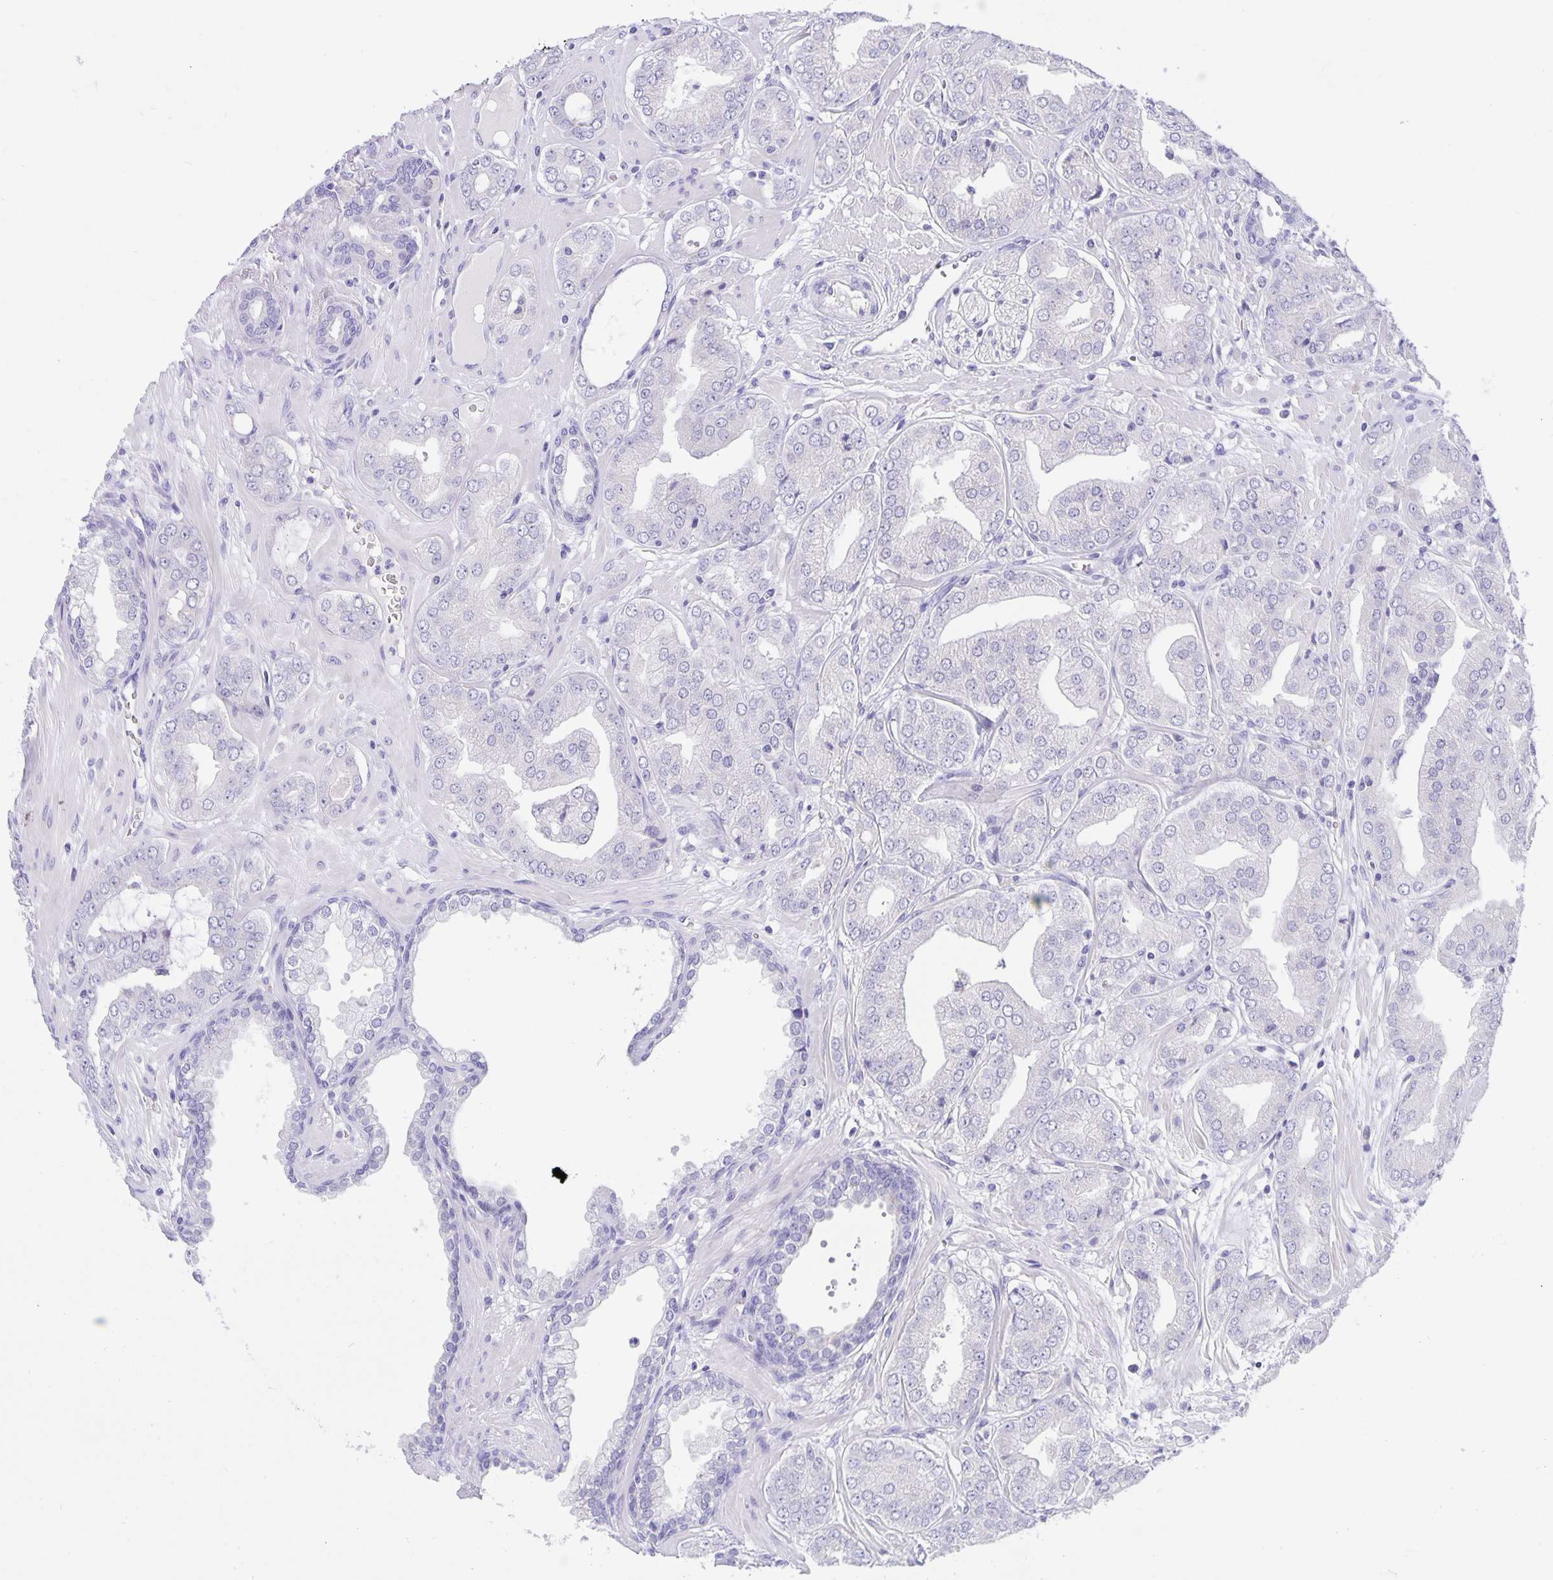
{"staining": {"intensity": "negative", "quantity": "none", "location": "none"}, "tissue": "prostate cancer", "cell_type": "Tumor cells", "image_type": "cancer", "snomed": [{"axis": "morphology", "description": "Adenocarcinoma, Low grade"}, {"axis": "topography", "description": "Prostate"}], "caption": "Tumor cells show no significant expression in prostate cancer.", "gene": "ERMN", "patient": {"sex": "male", "age": 60}}